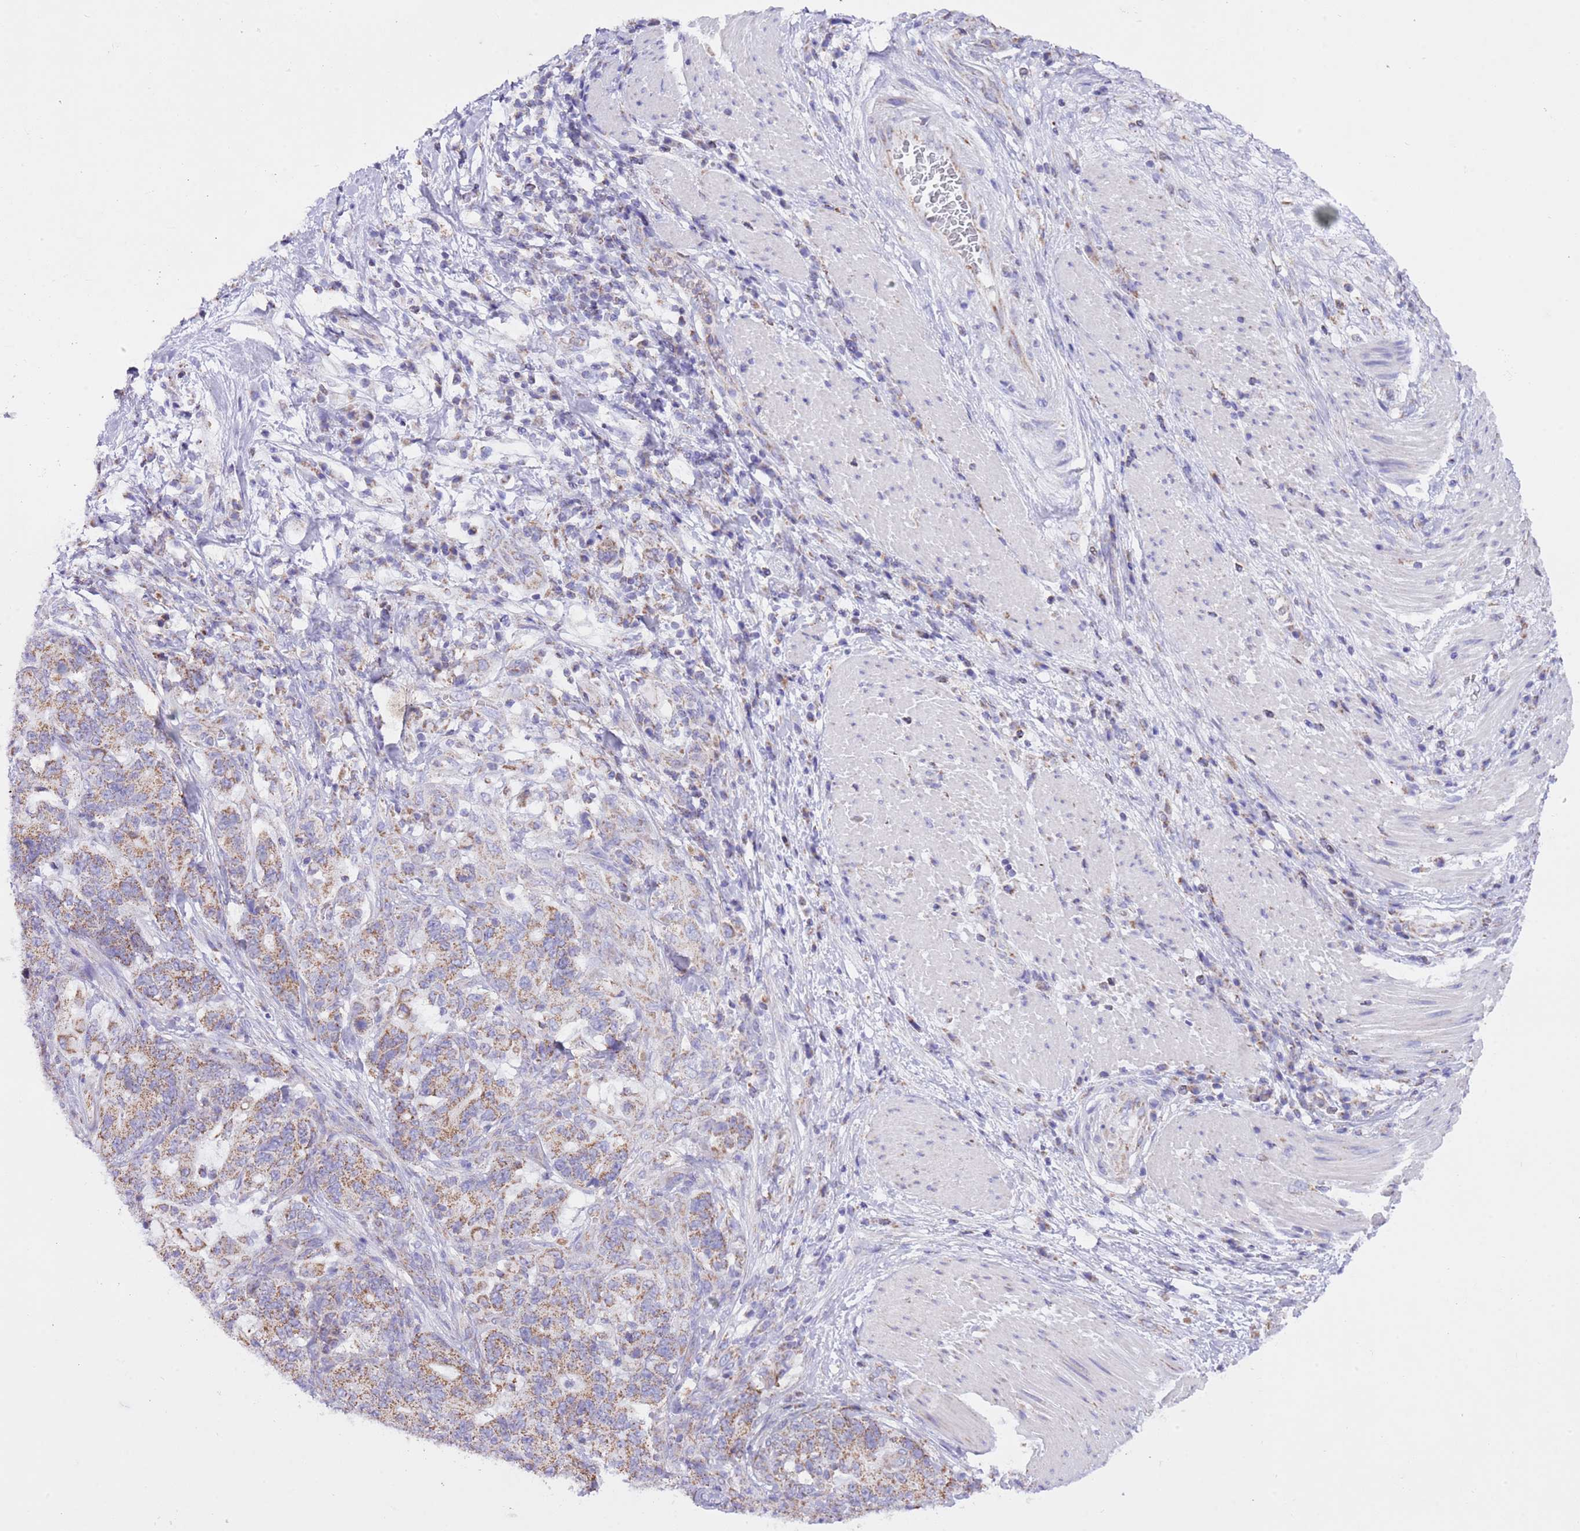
{"staining": {"intensity": "moderate", "quantity": ">75%", "location": "cytoplasmic/membranous"}, "tissue": "stomach cancer", "cell_type": "Tumor cells", "image_type": "cancer", "snomed": [{"axis": "morphology", "description": "Normal tissue, NOS"}, {"axis": "morphology", "description": "Adenocarcinoma, NOS"}, {"axis": "topography", "description": "Stomach"}], "caption": "Moderate cytoplasmic/membranous expression is present in about >75% of tumor cells in stomach cancer (adenocarcinoma). The protein of interest is shown in brown color, while the nuclei are stained blue.", "gene": "TEKTIP1", "patient": {"sex": "female", "age": 64}}